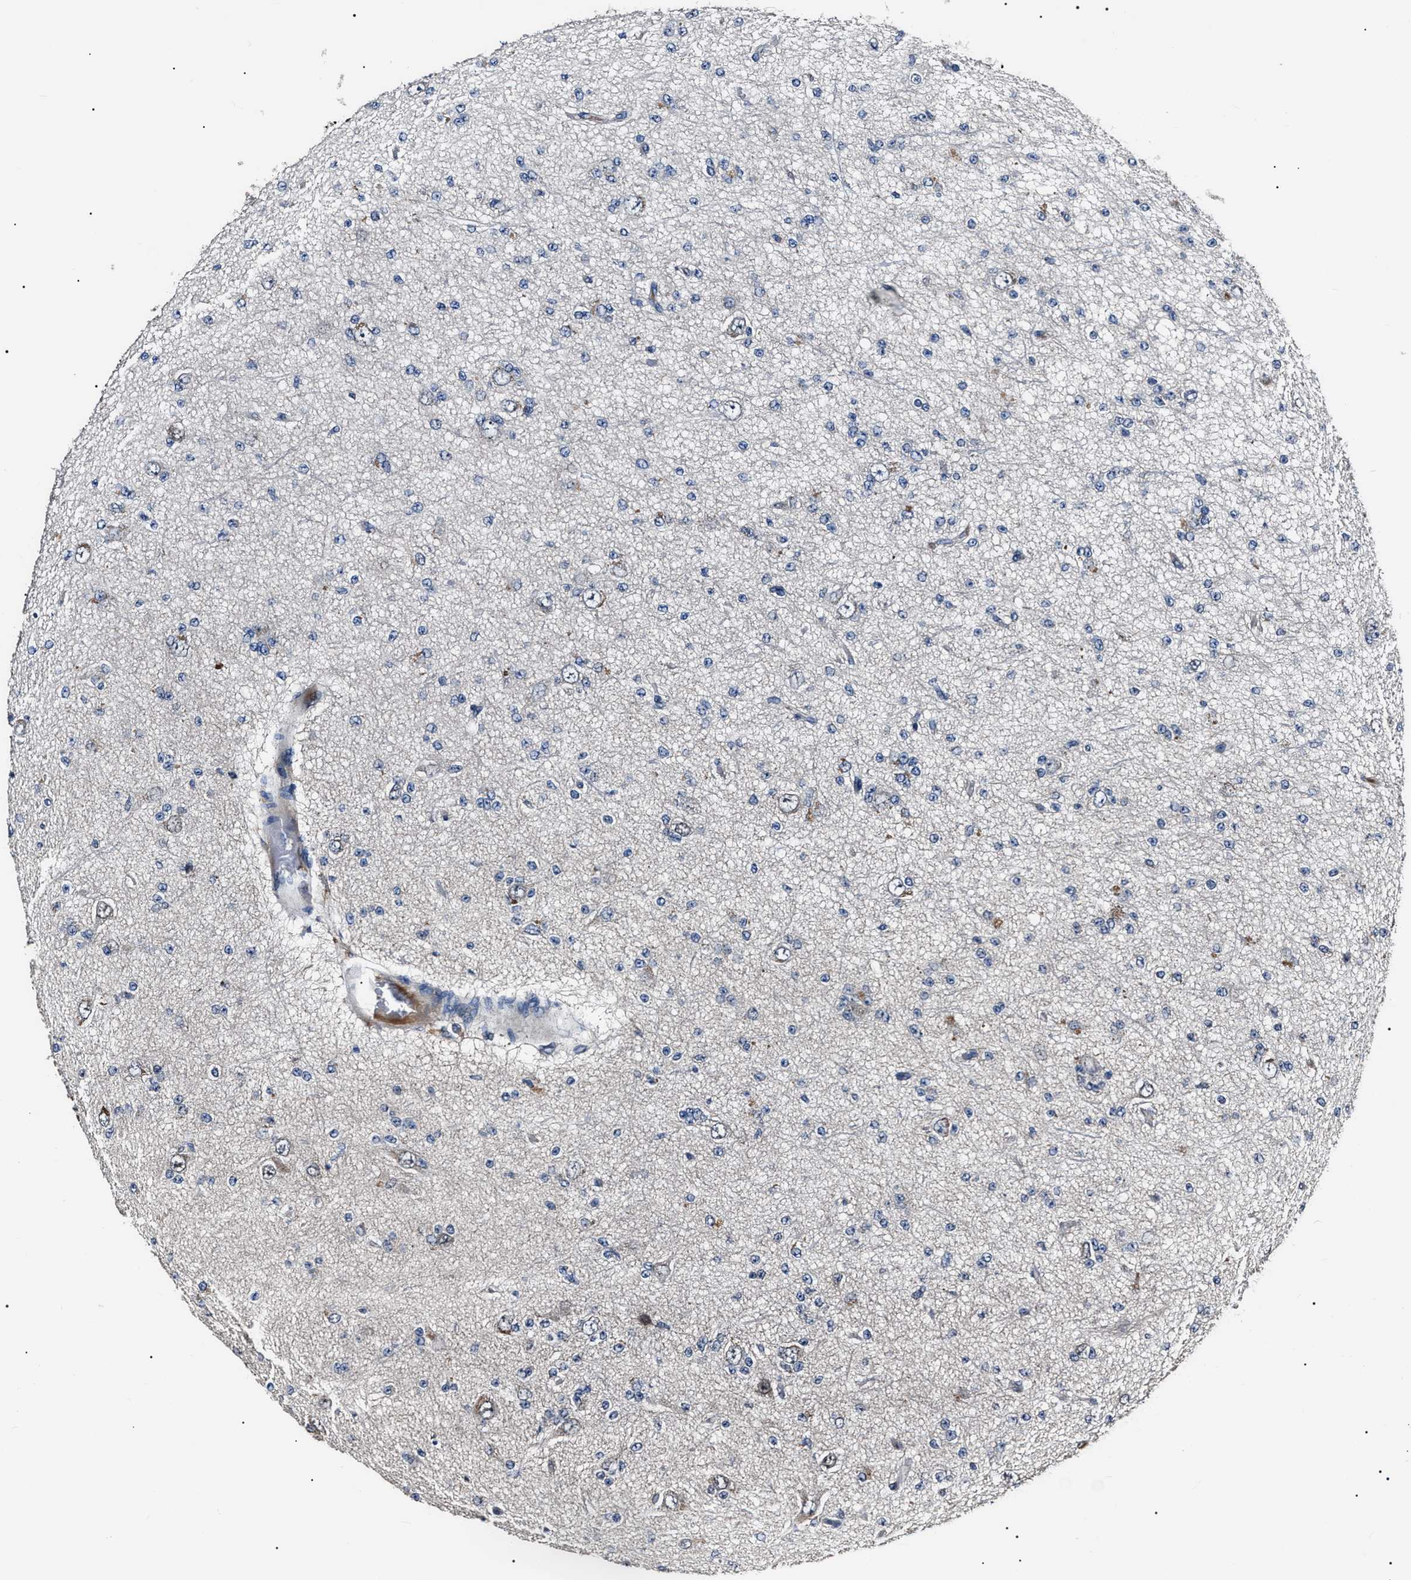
{"staining": {"intensity": "negative", "quantity": "none", "location": "none"}, "tissue": "glioma", "cell_type": "Tumor cells", "image_type": "cancer", "snomed": [{"axis": "morphology", "description": "Glioma, malignant, Low grade"}, {"axis": "topography", "description": "Brain"}], "caption": "Malignant glioma (low-grade) stained for a protein using immunohistochemistry displays no positivity tumor cells.", "gene": "IFT81", "patient": {"sex": "male", "age": 38}}